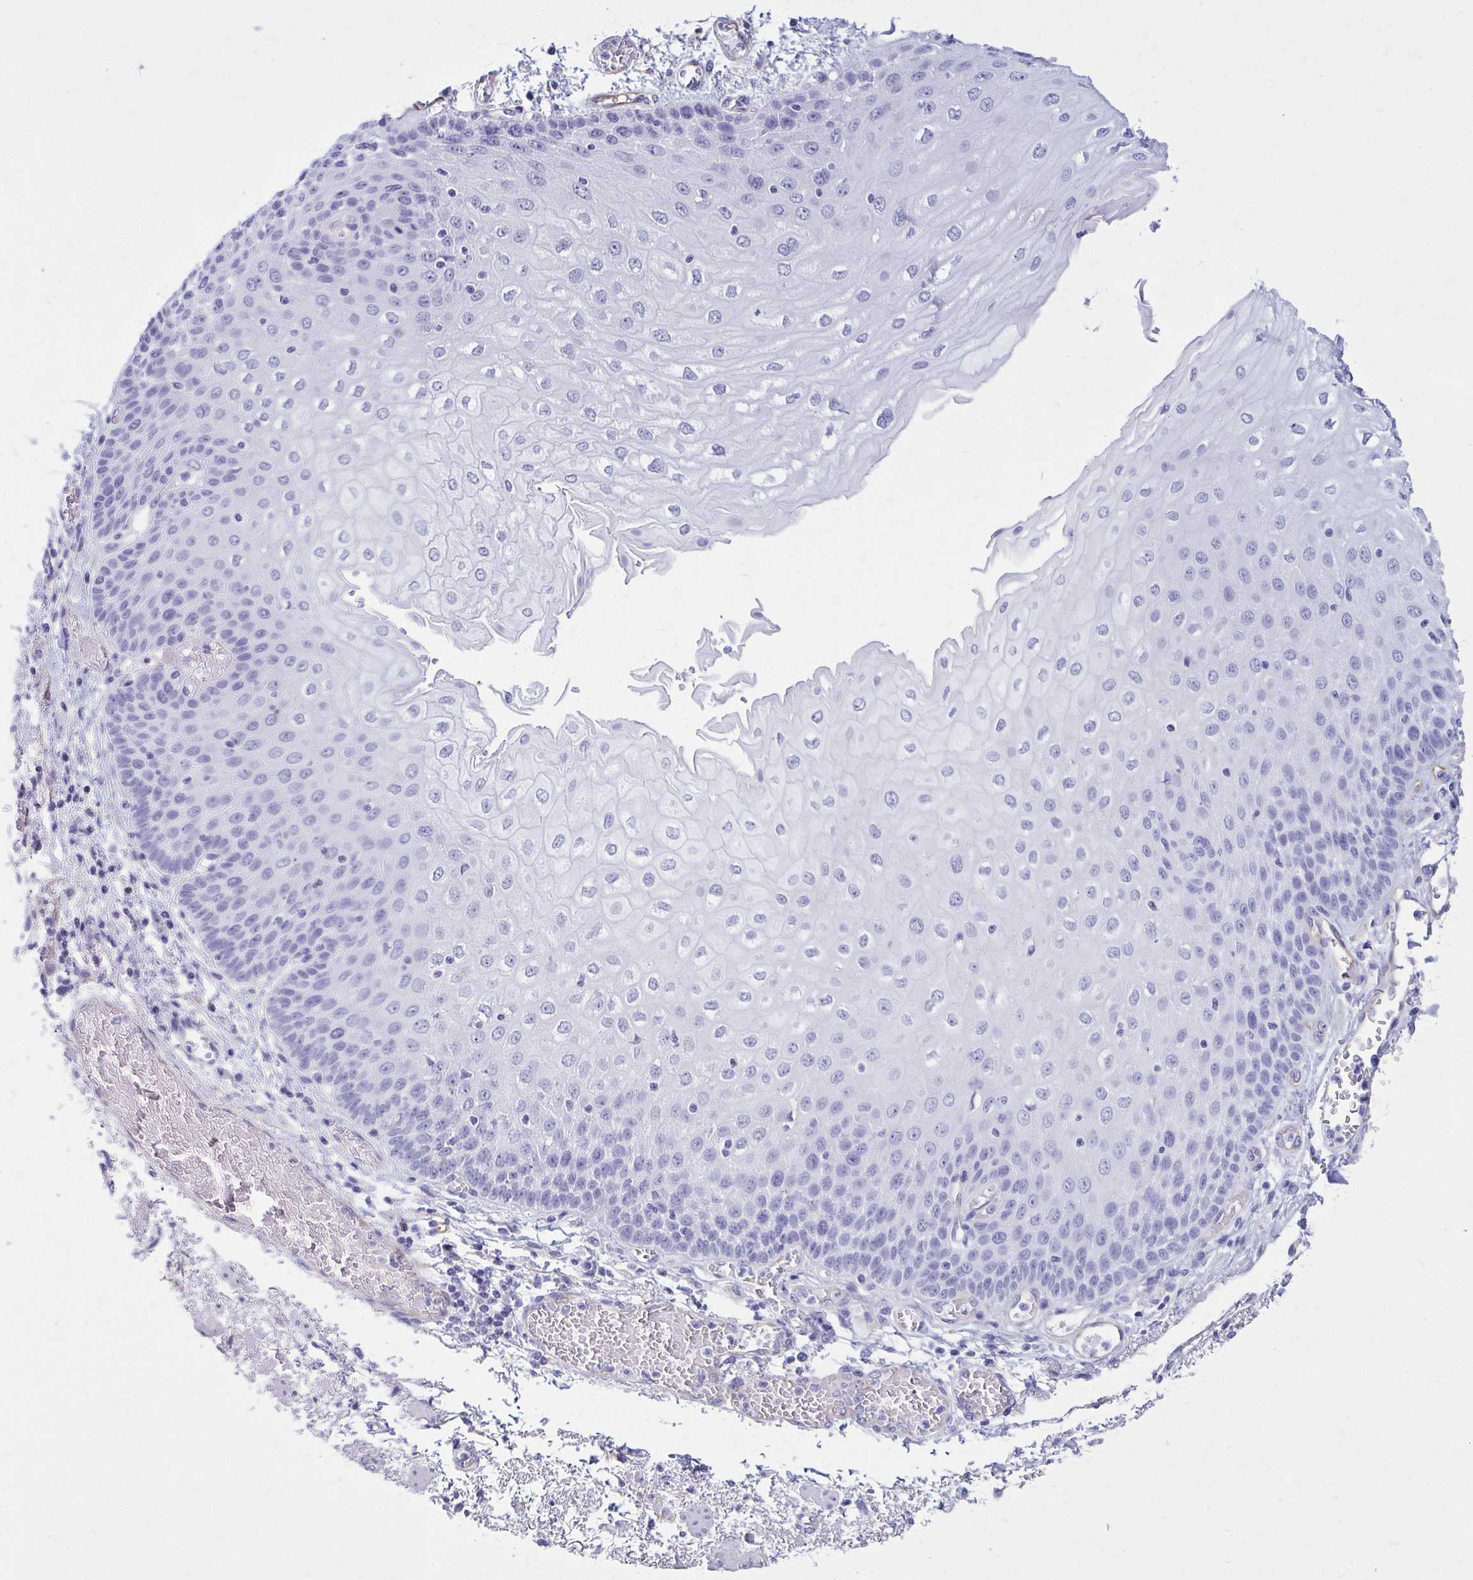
{"staining": {"intensity": "negative", "quantity": "none", "location": "none"}, "tissue": "esophagus", "cell_type": "Squamous epithelial cells", "image_type": "normal", "snomed": [{"axis": "morphology", "description": "Normal tissue, NOS"}, {"axis": "morphology", "description": "Adenocarcinoma, NOS"}, {"axis": "topography", "description": "Esophagus"}], "caption": "This is an IHC histopathology image of benign human esophagus. There is no expression in squamous epithelial cells.", "gene": "GFAP", "patient": {"sex": "male", "age": 81}}